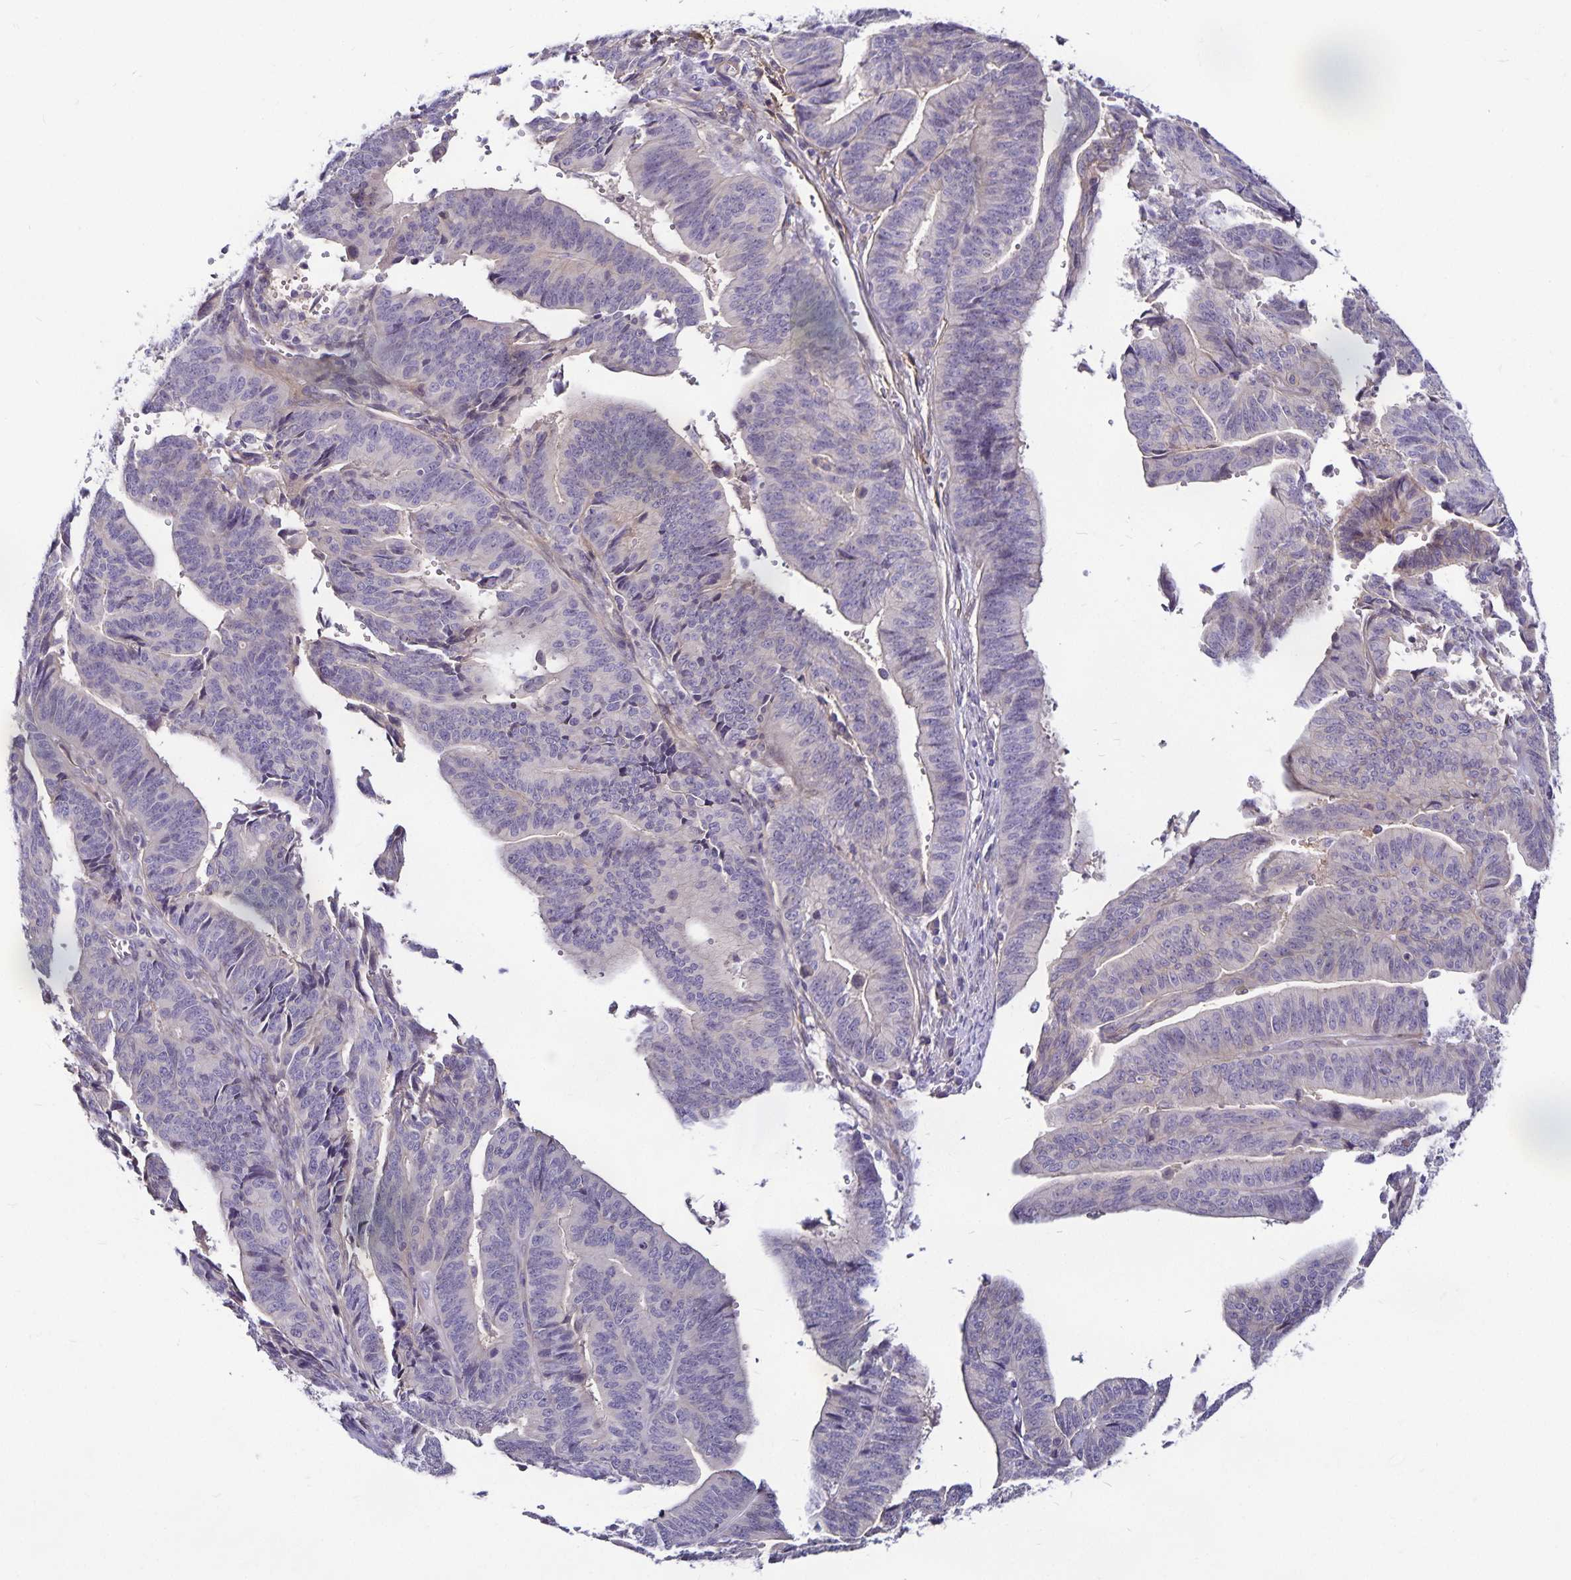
{"staining": {"intensity": "negative", "quantity": "none", "location": "none"}, "tissue": "endometrial cancer", "cell_type": "Tumor cells", "image_type": "cancer", "snomed": [{"axis": "morphology", "description": "Adenocarcinoma, NOS"}, {"axis": "topography", "description": "Endometrium"}], "caption": "An IHC photomicrograph of endometrial cancer is shown. There is no staining in tumor cells of endometrial cancer.", "gene": "GNG12", "patient": {"sex": "female", "age": 65}}